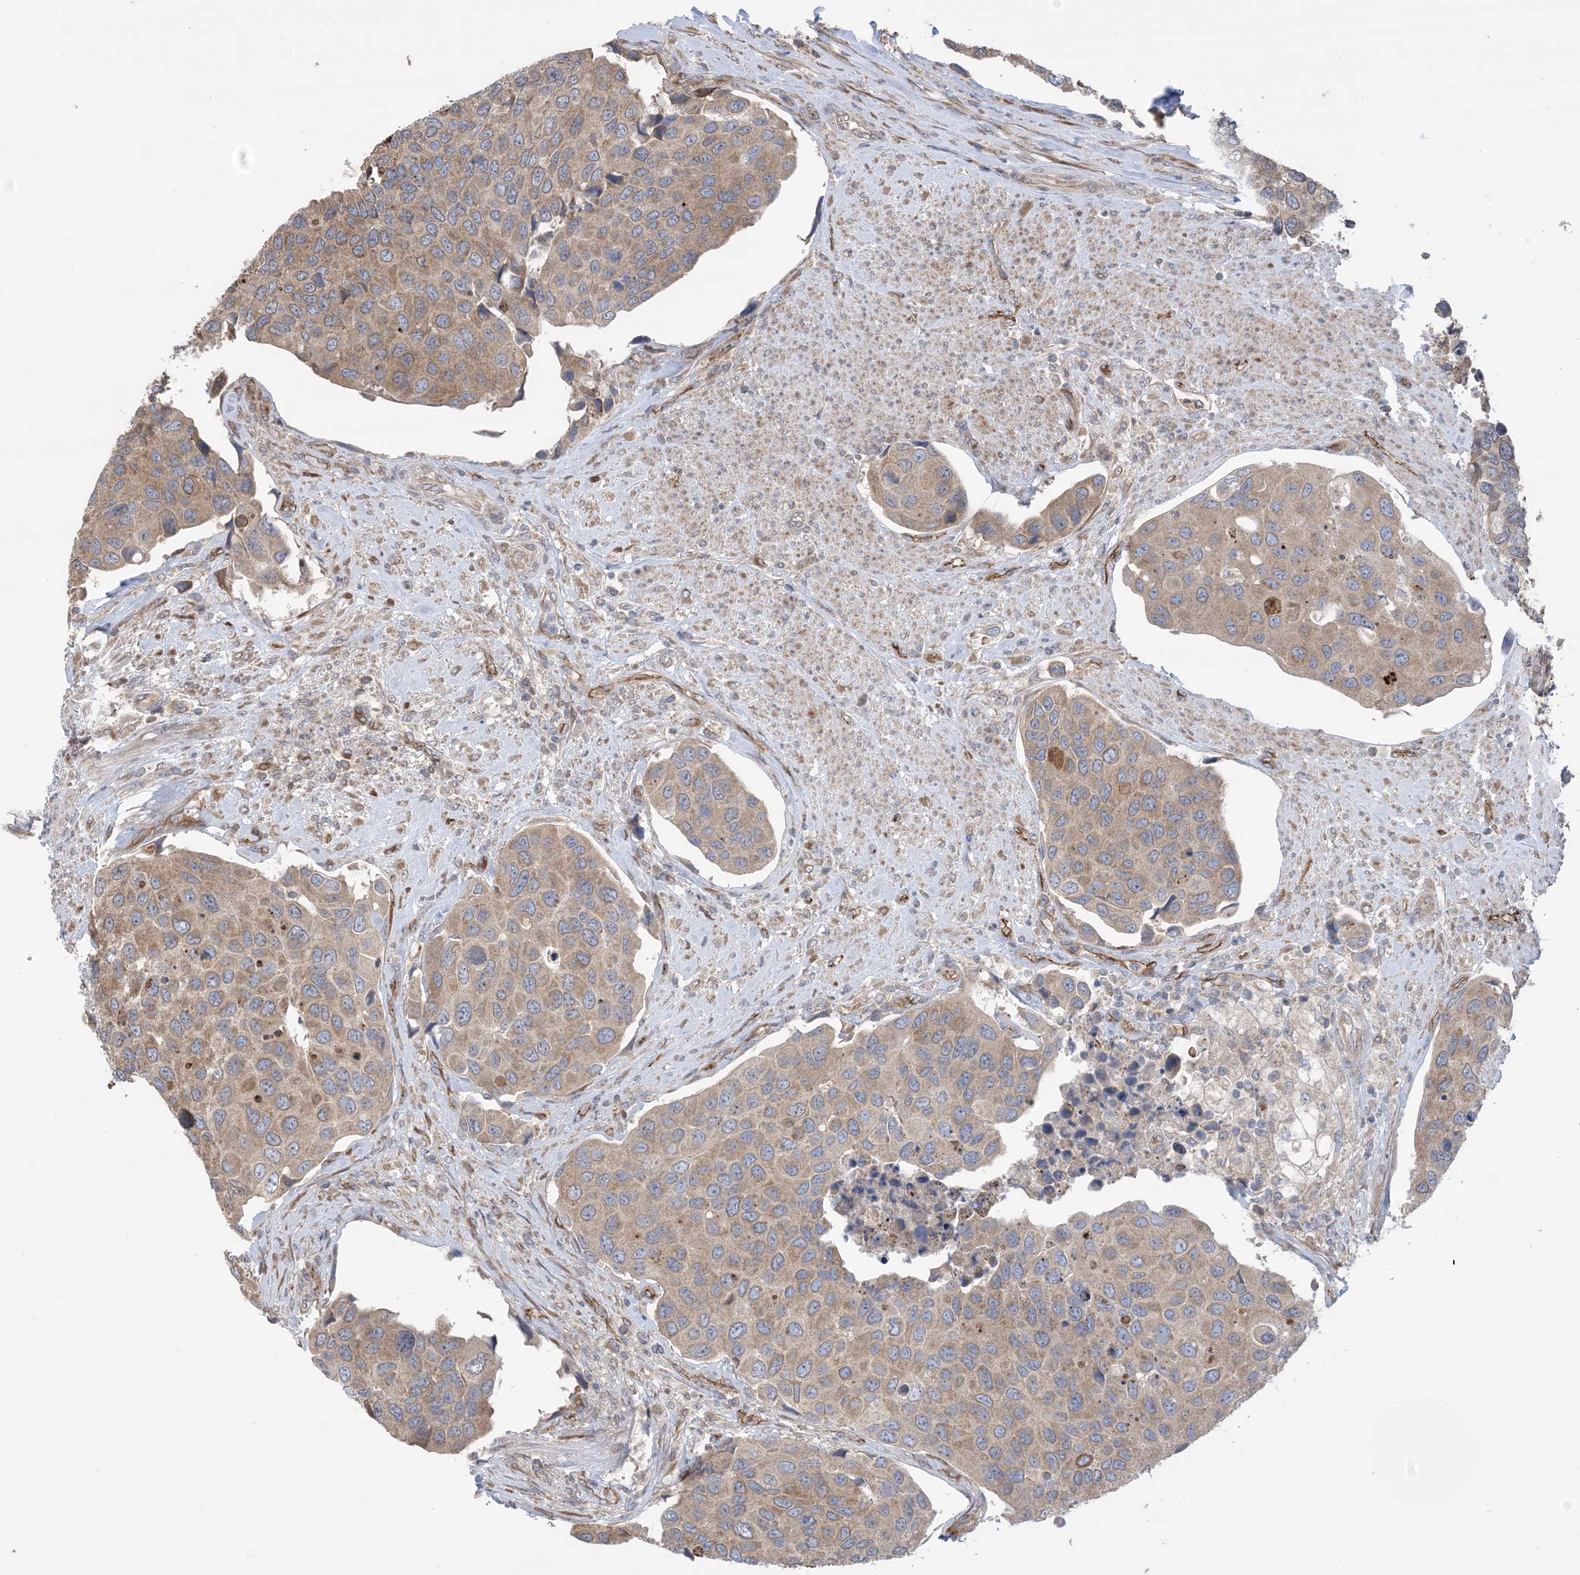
{"staining": {"intensity": "moderate", "quantity": "25%-75%", "location": "cytoplasmic/membranous"}, "tissue": "urothelial cancer", "cell_type": "Tumor cells", "image_type": "cancer", "snomed": [{"axis": "morphology", "description": "Urothelial carcinoma, High grade"}, {"axis": "topography", "description": "Urinary bladder"}], "caption": "Tumor cells demonstrate medium levels of moderate cytoplasmic/membranous expression in approximately 25%-75% of cells in human urothelial cancer.", "gene": "CLEC16A", "patient": {"sex": "male", "age": 74}}